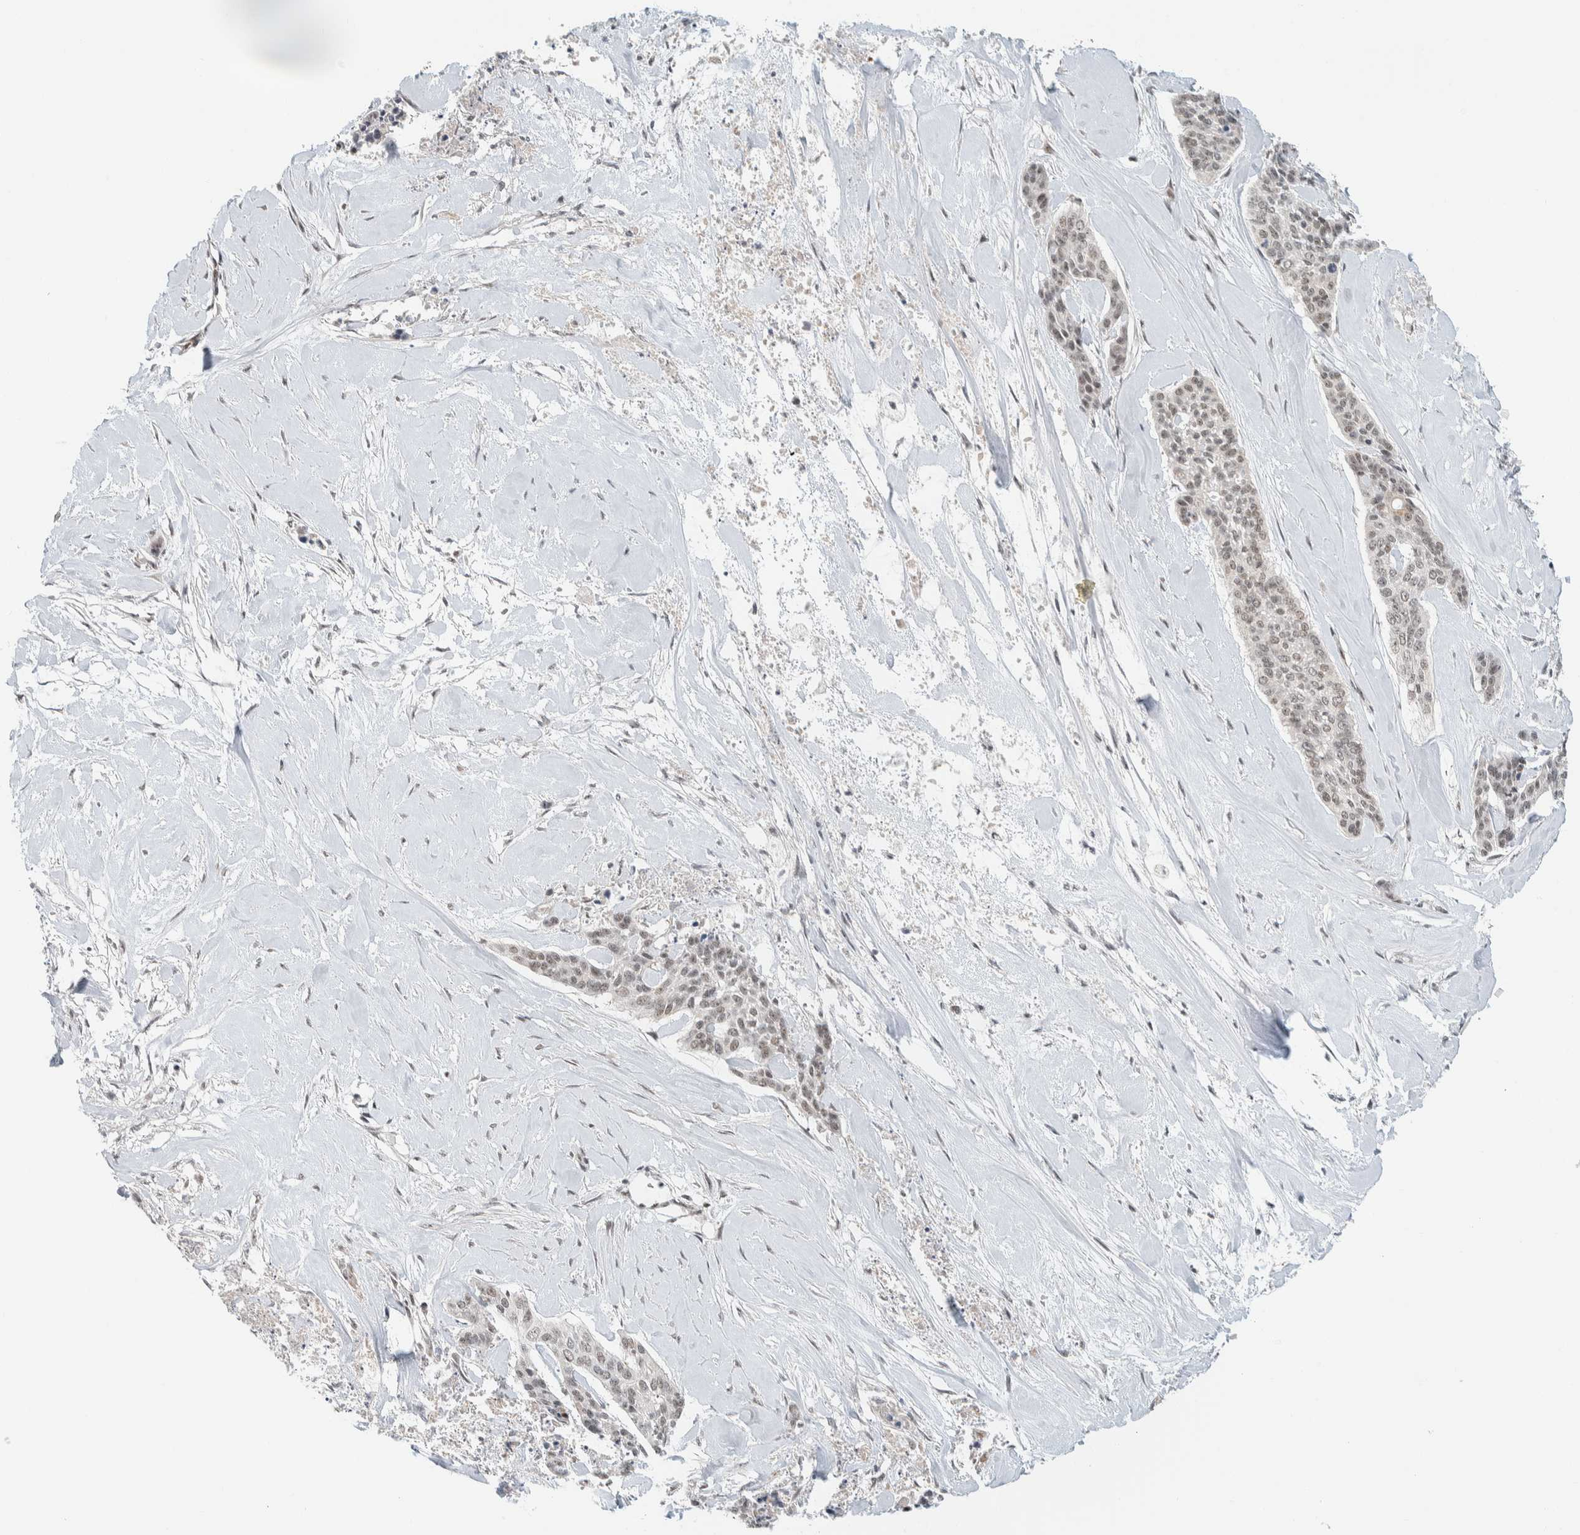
{"staining": {"intensity": "weak", "quantity": ">75%", "location": "nuclear"}, "tissue": "skin cancer", "cell_type": "Tumor cells", "image_type": "cancer", "snomed": [{"axis": "morphology", "description": "Basal cell carcinoma"}, {"axis": "topography", "description": "Skin"}], "caption": "Immunohistochemical staining of human skin cancer exhibits low levels of weak nuclear staining in about >75% of tumor cells. The staining was performed using DAB (3,3'-diaminobenzidine), with brown indicating positive protein expression. Nuclei are stained blue with hematoxylin.", "gene": "ZBTB2", "patient": {"sex": "female", "age": 64}}